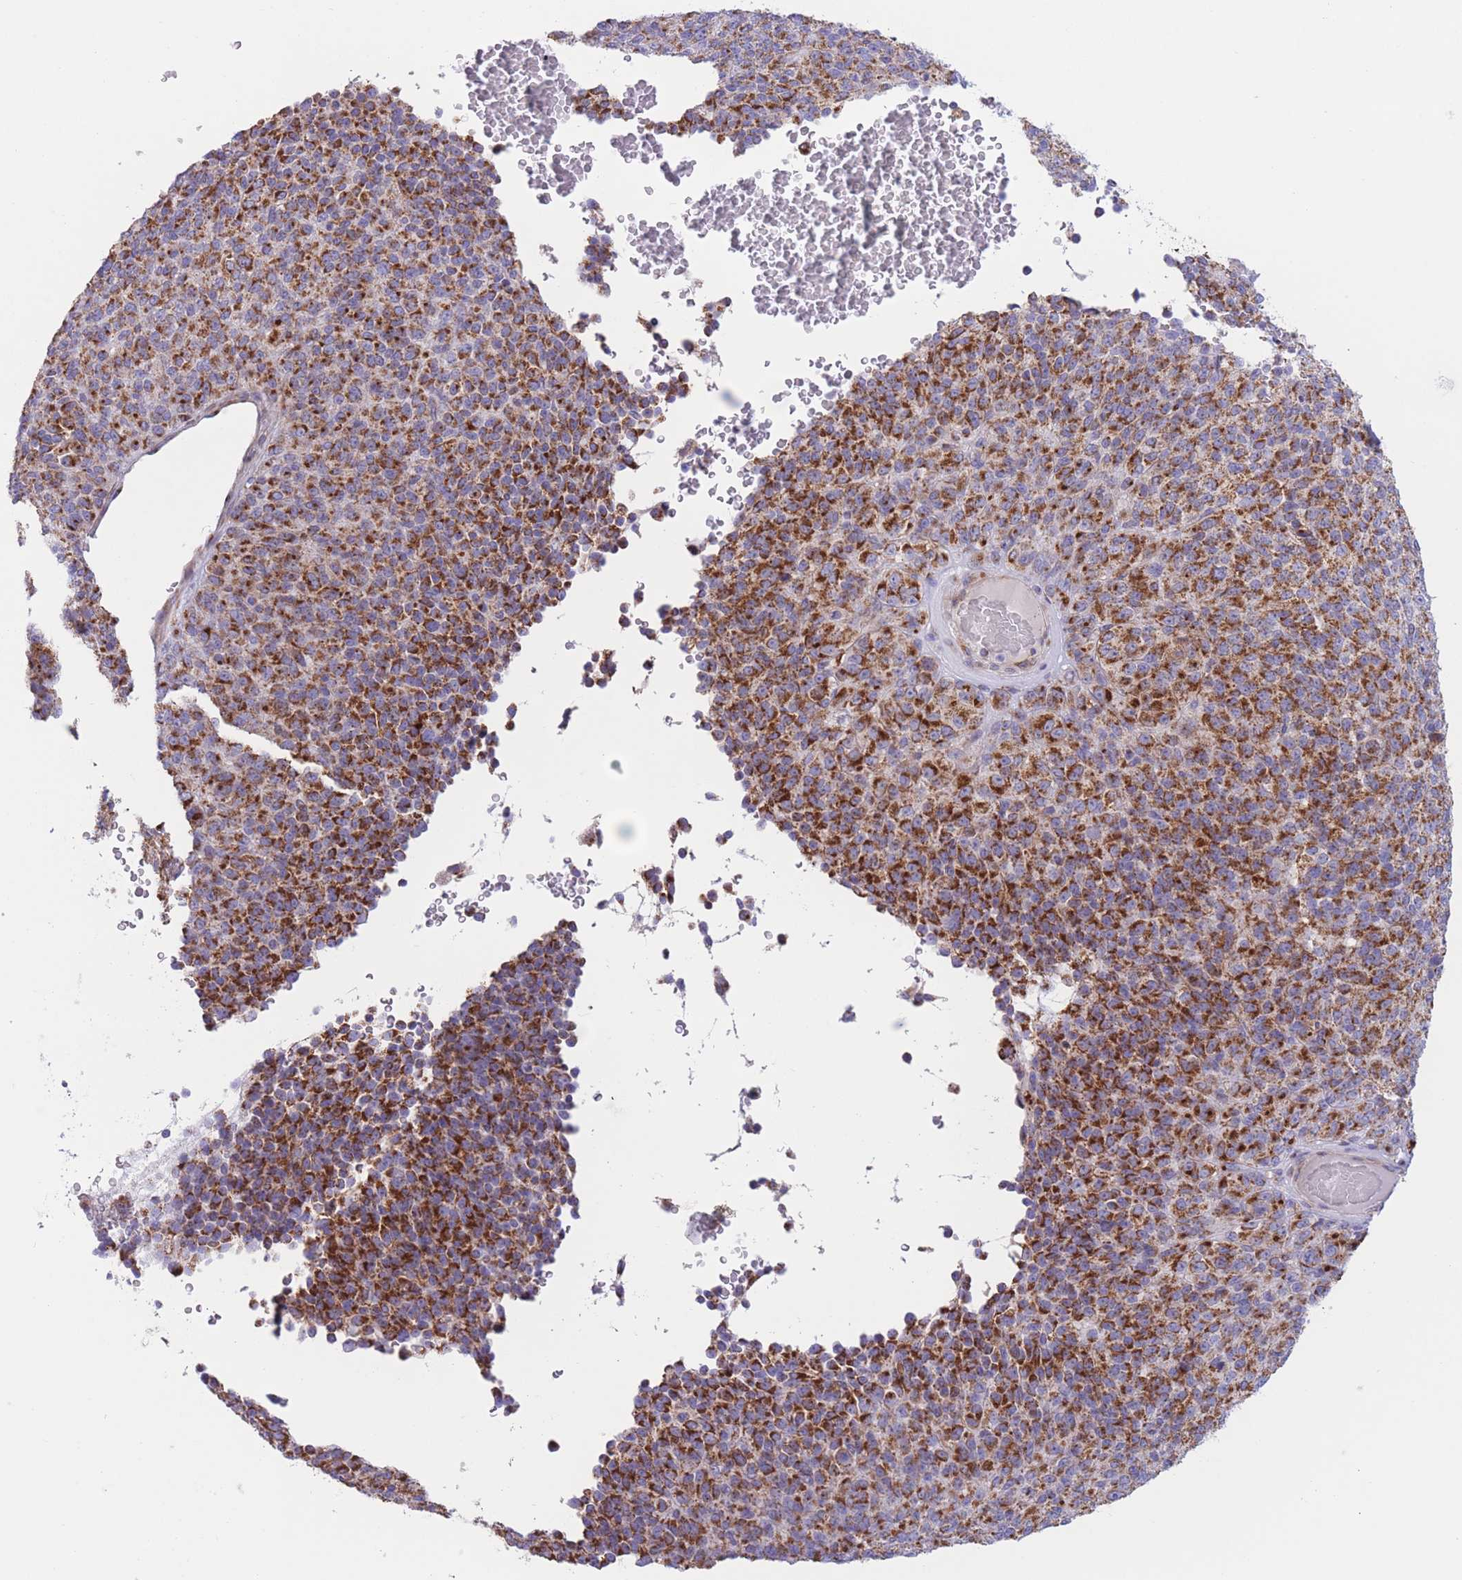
{"staining": {"intensity": "strong", "quantity": ">75%", "location": "cytoplasmic/membranous"}, "tissue": "melanoma", "cell_type": "Tumor cells", "image_type": "cancer", "snomed": [{"axis": "morphology", "description": "Malignant melanoma, Metastatic site"}, {"axis": "topography", "description": "Brain"}], "caption": "Immunohistochemistry (IHC) staining of melanoma, which displays high levels of strong cytoplasmic/membranous expression in approximately >75% of tumor cells indicating strong cytoplasmic/membranous protein positivity. The staining was performed using DAB (brown) for protein detection and nuclei were counterstained in hematoxylin (blue).", "gene": "MPND", "patient": {"sex": "female", "age": 56}}